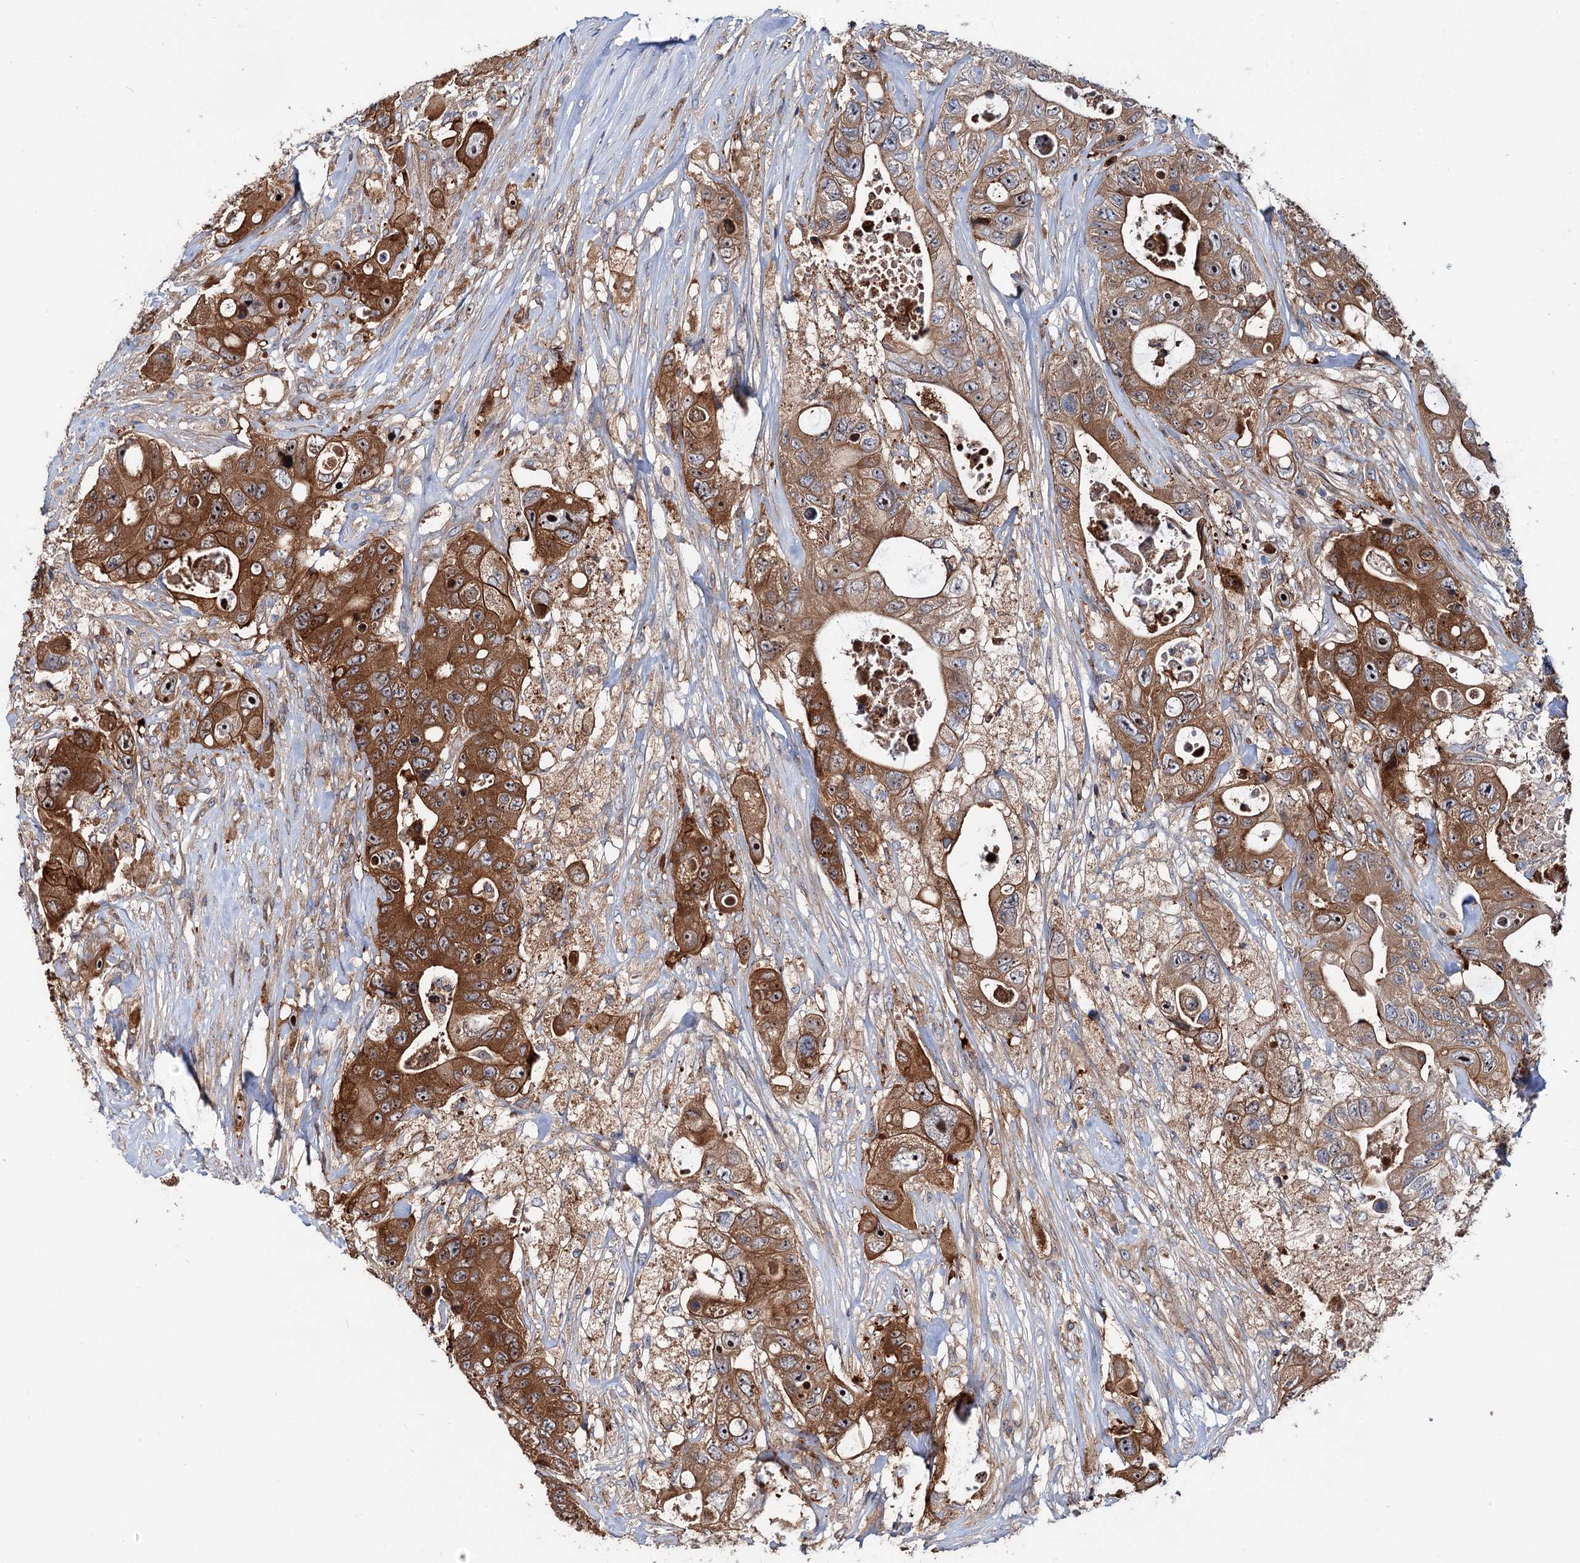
{"staining": {"intensity": "strong", "quantity": ">75%", "location": "cytoplasmic/membranous,nuclear"}, "tissue": "colorectal cancer", "cell_type": "Tumor cells", "image_type": "cancer", "snomed": [{"axis": "morphology", "description": "Adenocarcinoma, NOS"}, {"axis": "topography", "description": "Colon"}], "caption": "Immunohistochemical staining of human colorectal adenocarcinoma shows high levels of strong cytoplasmic/membranous and nuclear staining in approximately >75% of tumor cells.", "gene": "PTDSS2", "patient": {"sex": "female", "age": 46}}